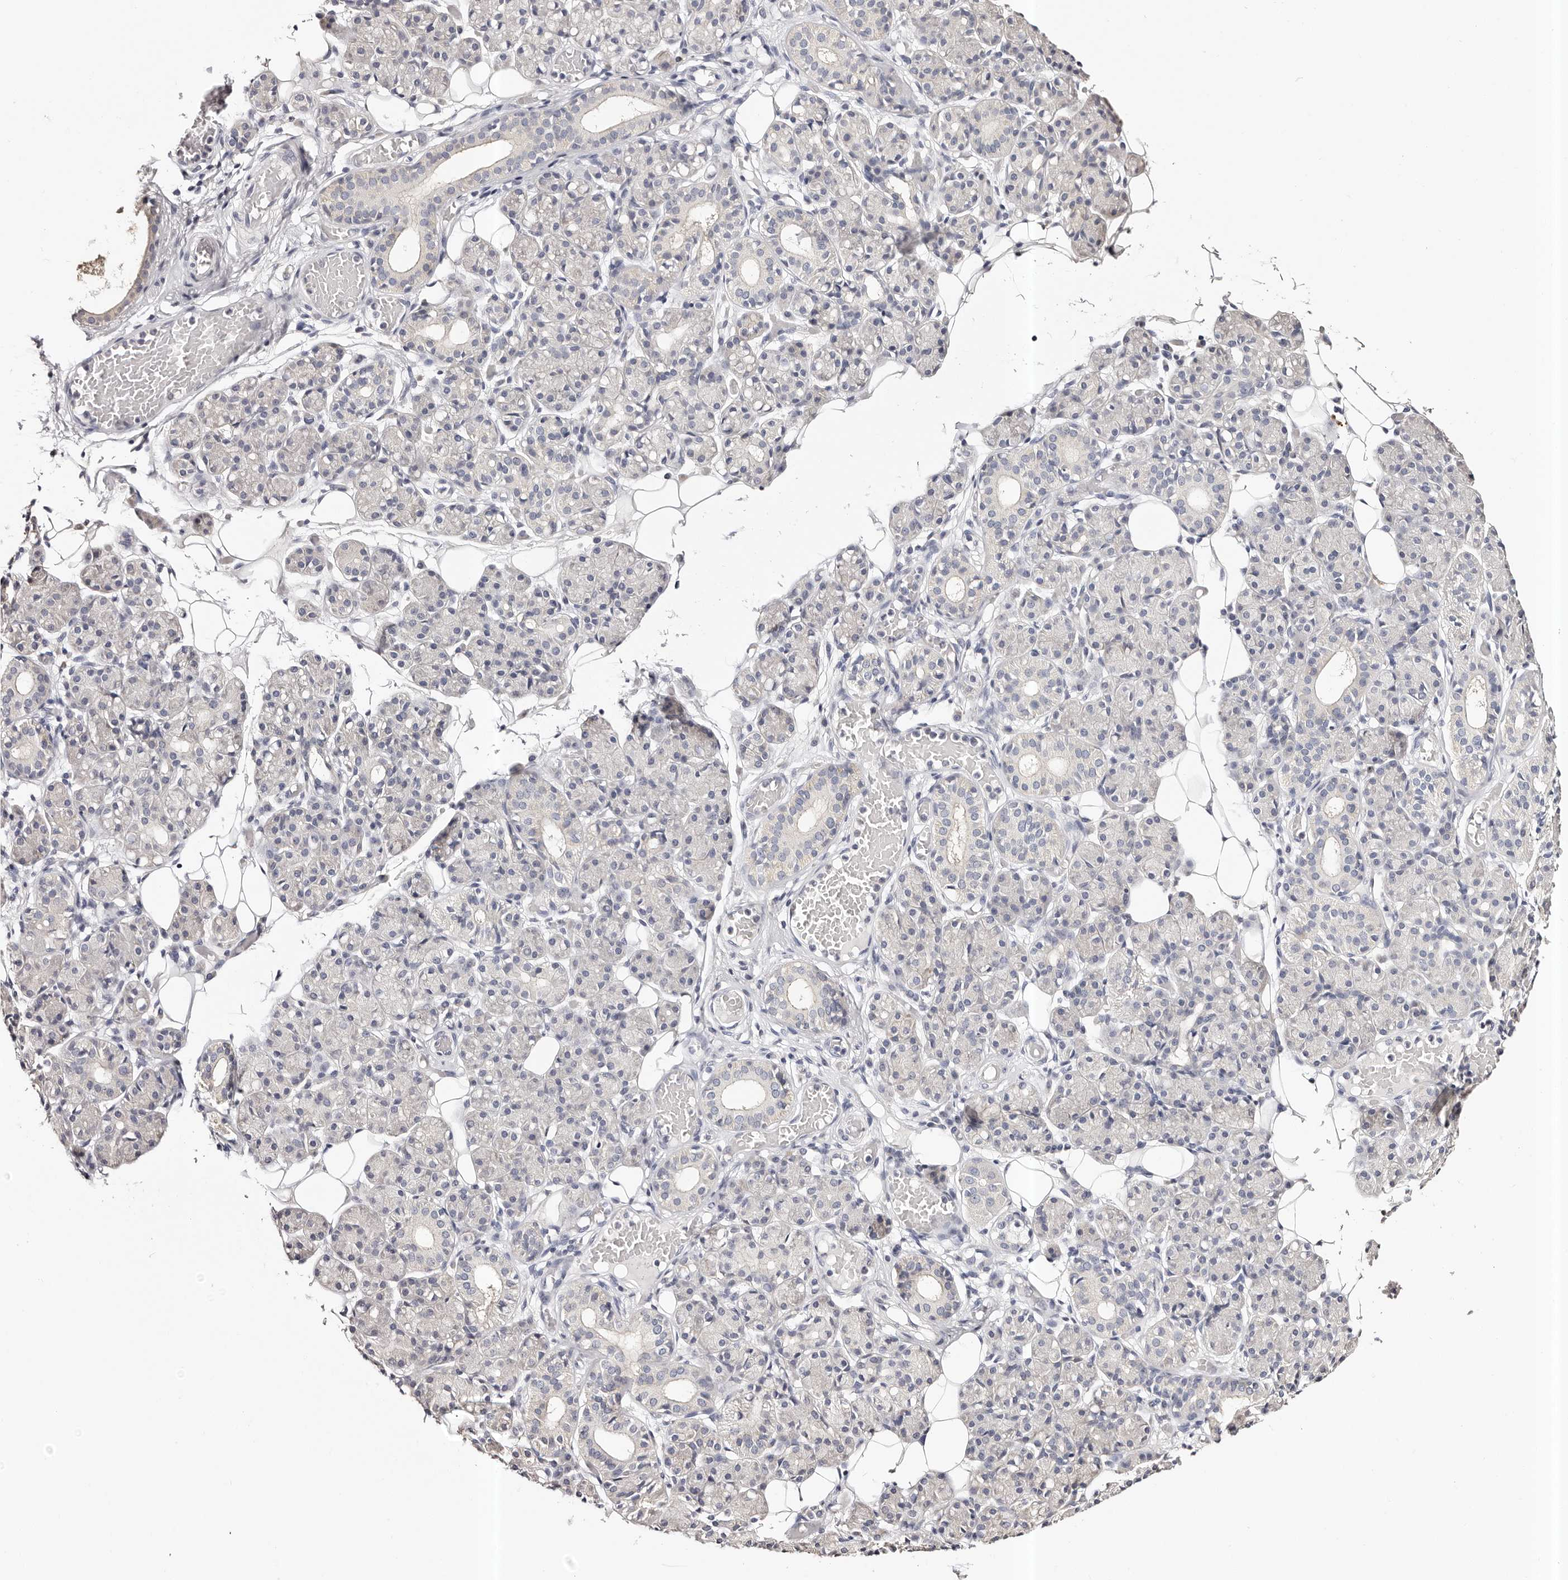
{"staining": {"intensity": "negative", "quantity": "none", "location": "none"}, "tissue": "salivary gland", "cell_type": "Glandular cells", "image_type": "normal", "snomed": [{"axis": "morphology", "description": "Normal tissue, NOS"}, {"axis": "topography", "description": "Salivary gland"}], "caption": "IHC of unremarkable salivary gland exhibits no staining in glandular cells. (DAB (3,3'-diaminobenzidine) immunohistochemistry (IHC), high magnification).", "gene": "ROM1", "patient": {"sex": "male", "age": 63}}